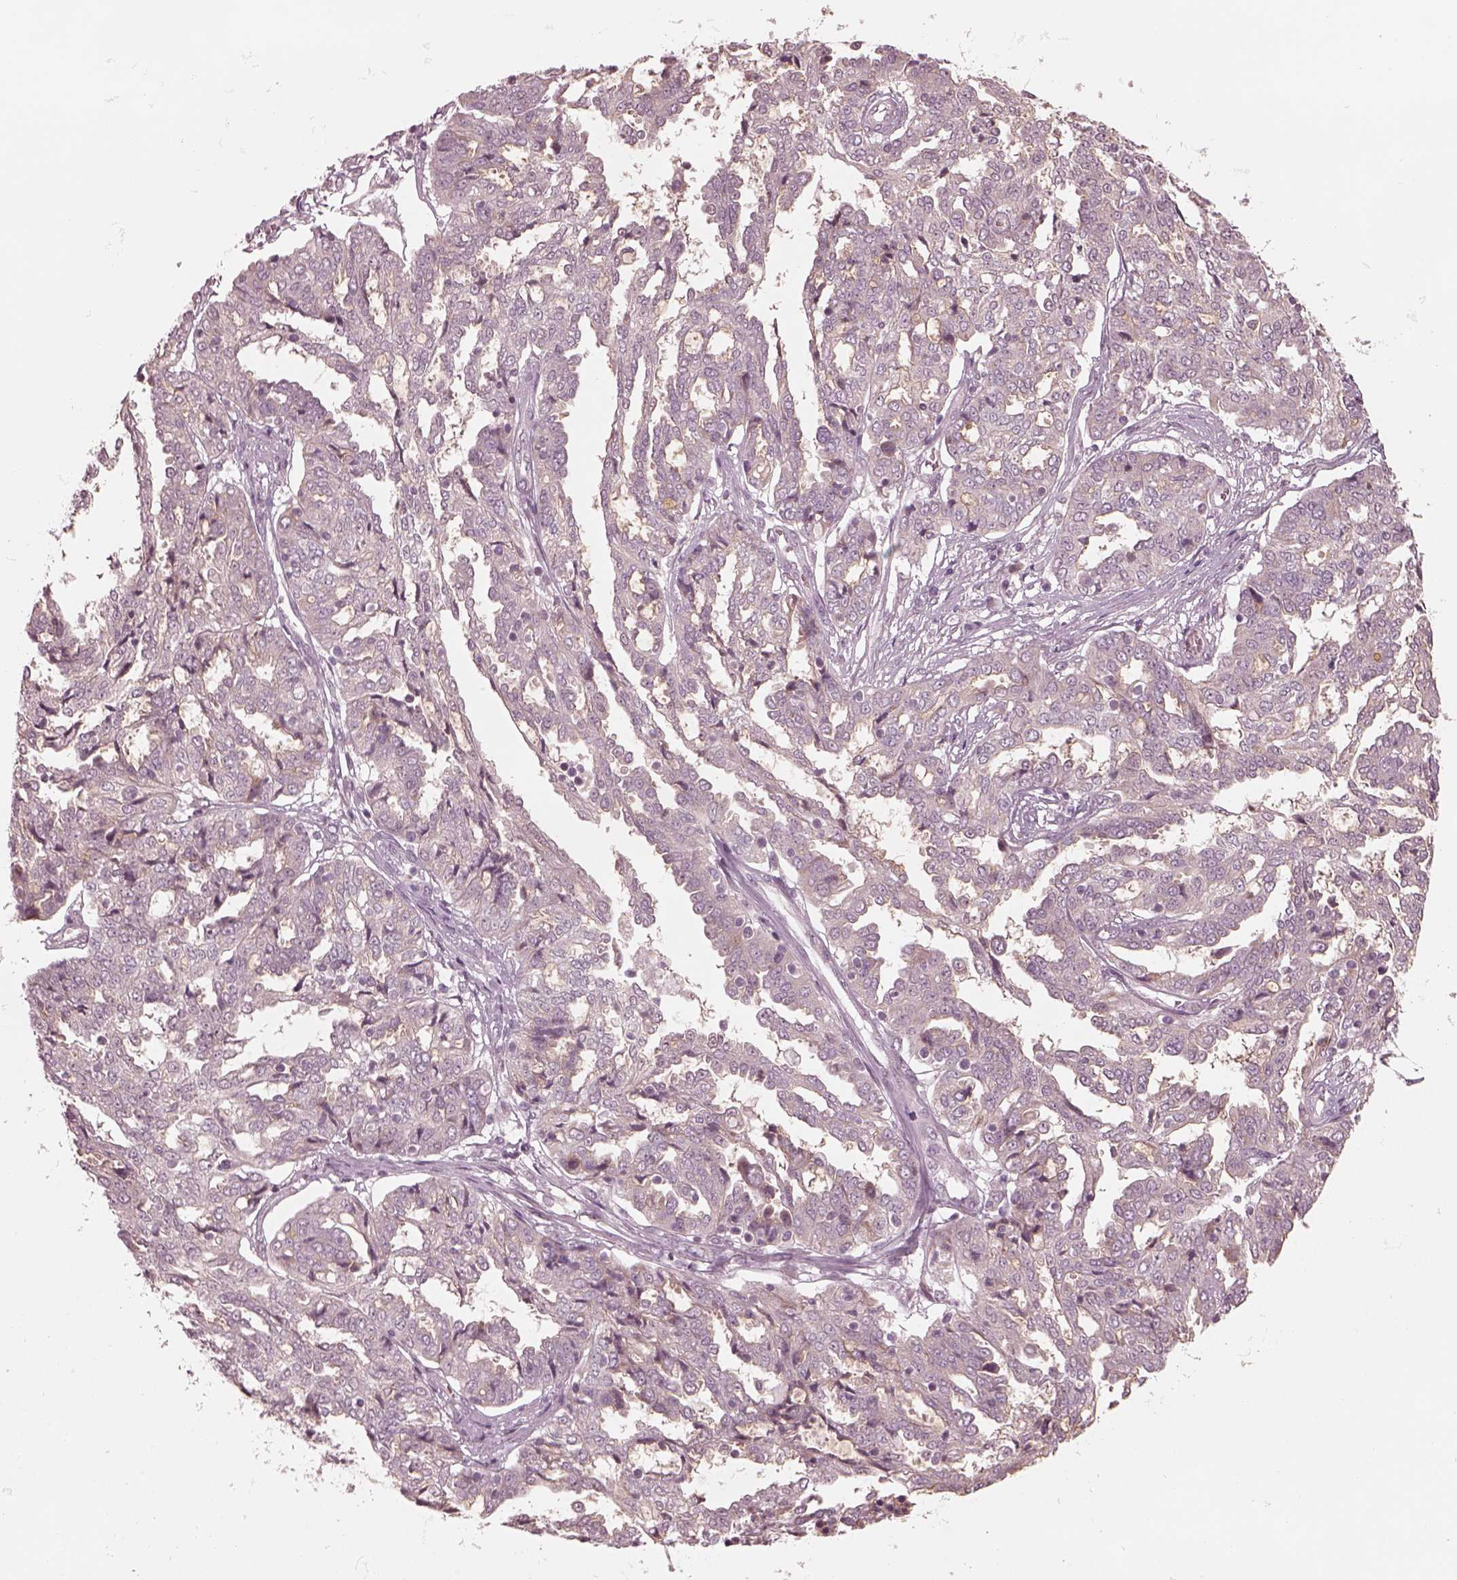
{"staining": {"intensity": "negative", "quantity": "none", "location": "none"}, "tissue": "ovarian cancer", "cell_type": "Tumor cells", "image_type": "cancer", "snomed": [{"axis": "morphology", "description": "Cystadenocarcinoma, serous, NOS"}, {"axis": "topography", "description": "Ovary"}], "caption": "There is no significant expression in tumor cells of ovarian cancer (serous cystadenocarcinoma).", "gene": "IQCB1", "patient": {"sex": "female", "age": 67}}